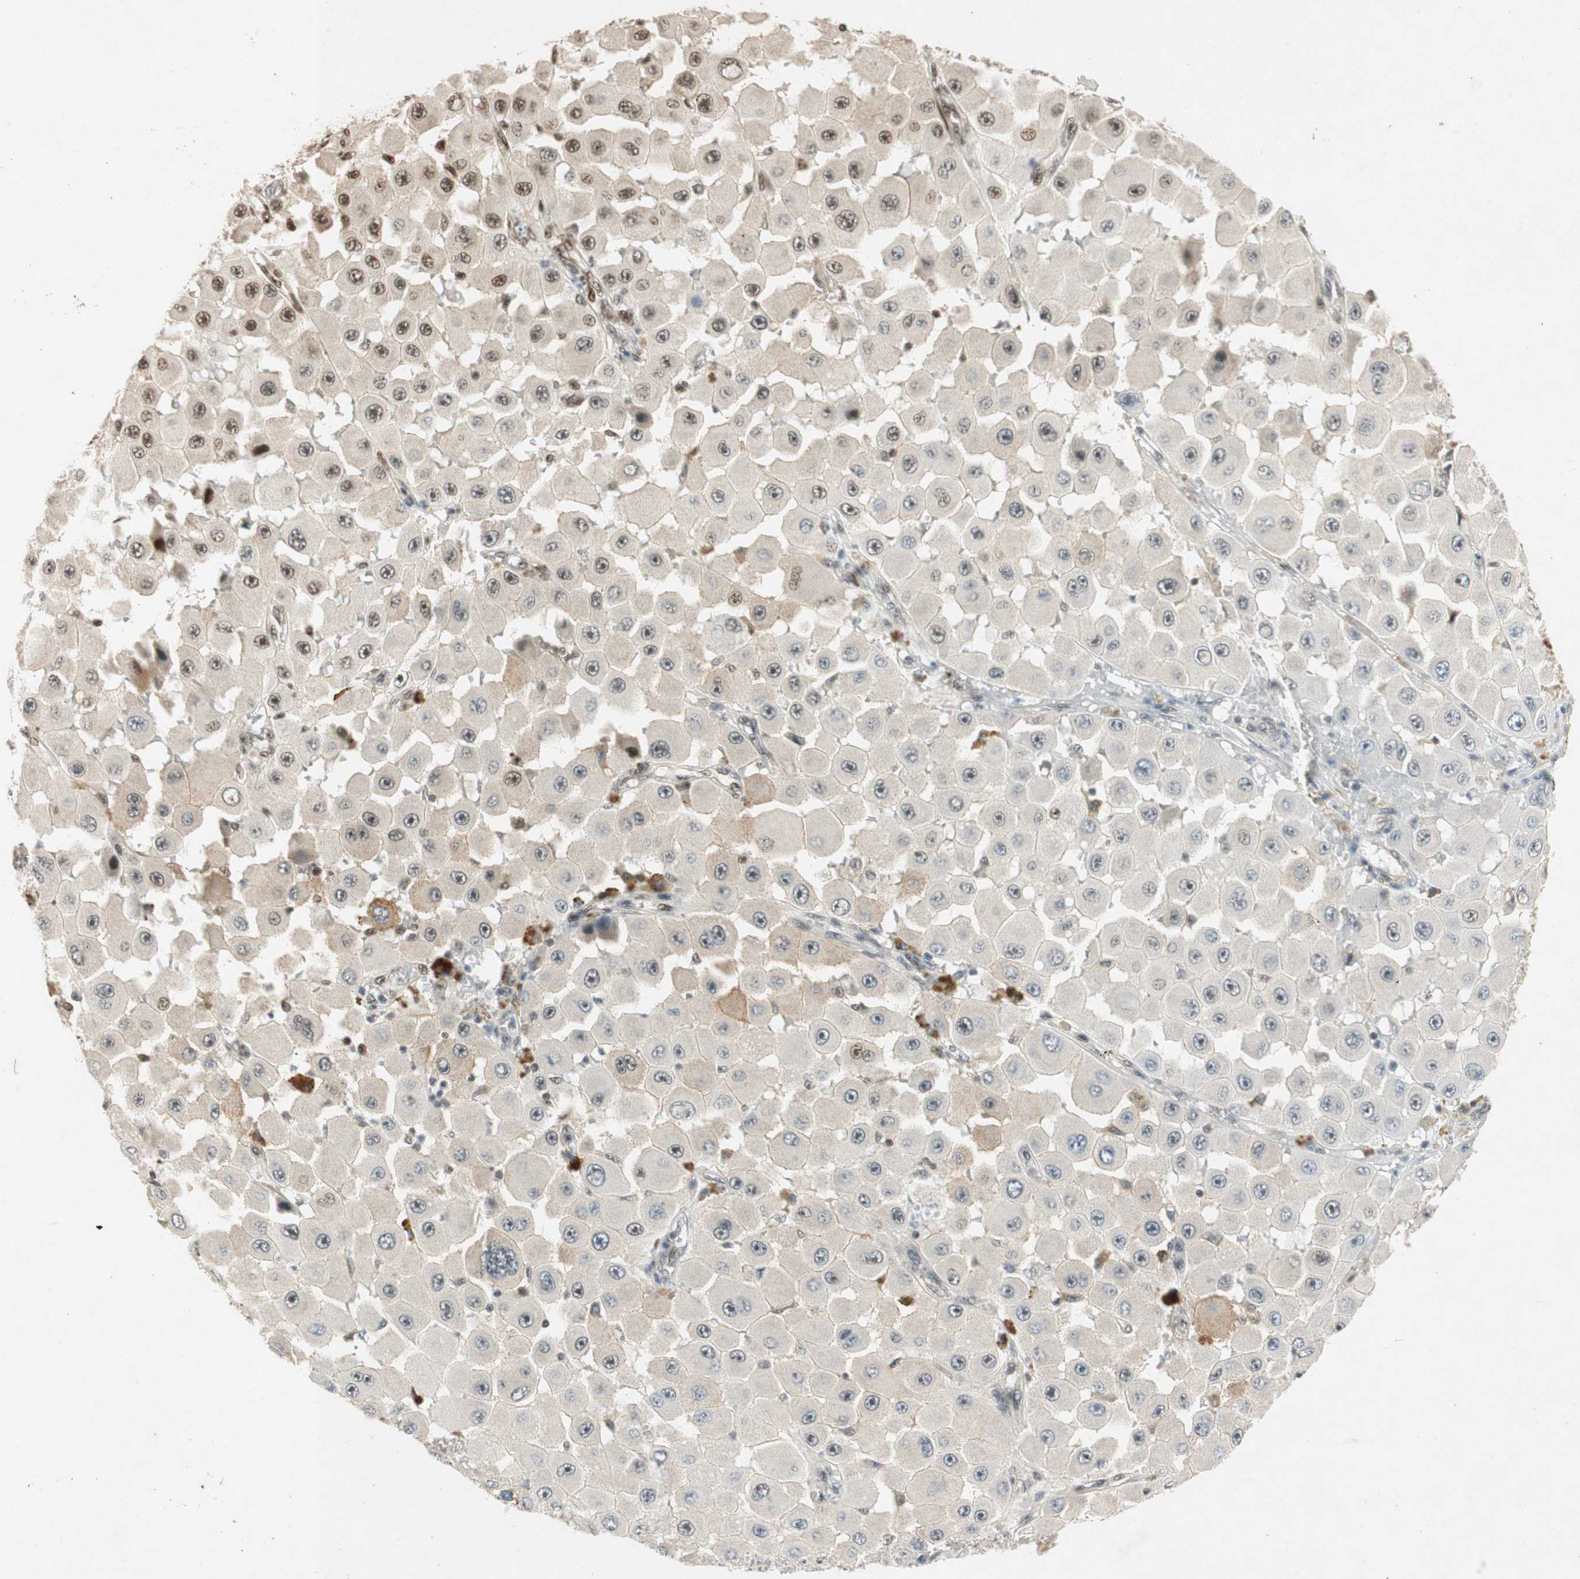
{"staining": {"intensity": "strong", "quantity": "<25%", "location": "nuclear"}, "tissue": "melanoma", "cell_type": "Tumor cells", "image_type": "cancer", "snomed": [{"axis": "morphology", "description": "Malignant melanoma, NOS"}, {"axis": "topography", "description": "Skin"}], "caption": "Protein staining of melanoma tissue reveals strong nuclear staining in approximately <25% of tumor cells.", "gene": "NCBP3", "patient": {"sex": "female", "age": 81}}